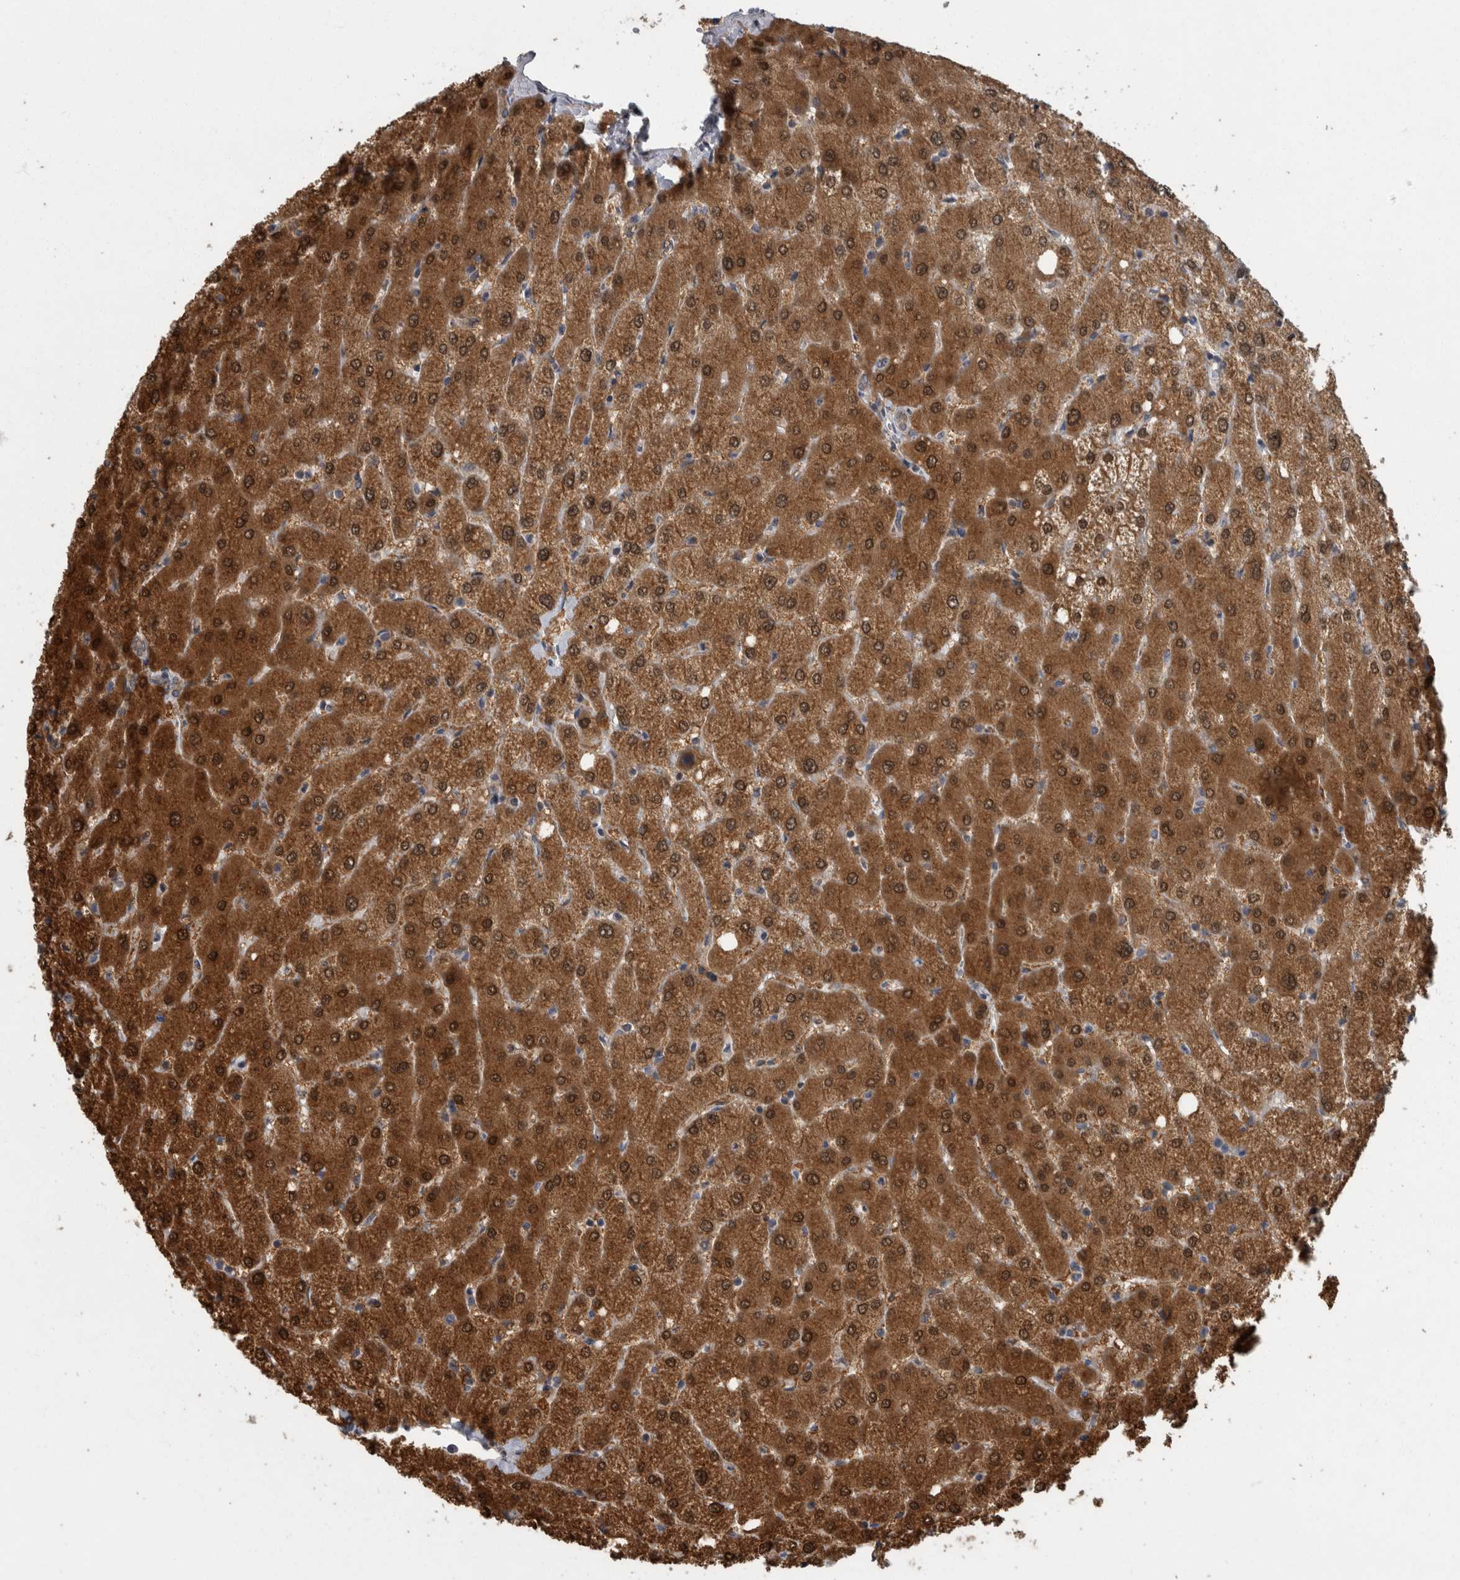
{"staining": {"intensity": "moderate", "quantity": ">75%", "location": "cytoplasmic/membranous"}, "tissue": "liver", "cell_type": "Cholangiocytes", "image_type": "normal", "snomed": [{"axis": "morphology", "description": "Normal tissue, NOS"}, {"axis": "topography", "description": "Liver"}], "caption": "The histopathology image reveals immunohistochemical staining of normal liver. There is moderate cytoplasmic/membranous expression is identified in about >75% of cholangiocytes.", "gene": "LMAN2L", "patient": {"sex": "female", "age": 54}}